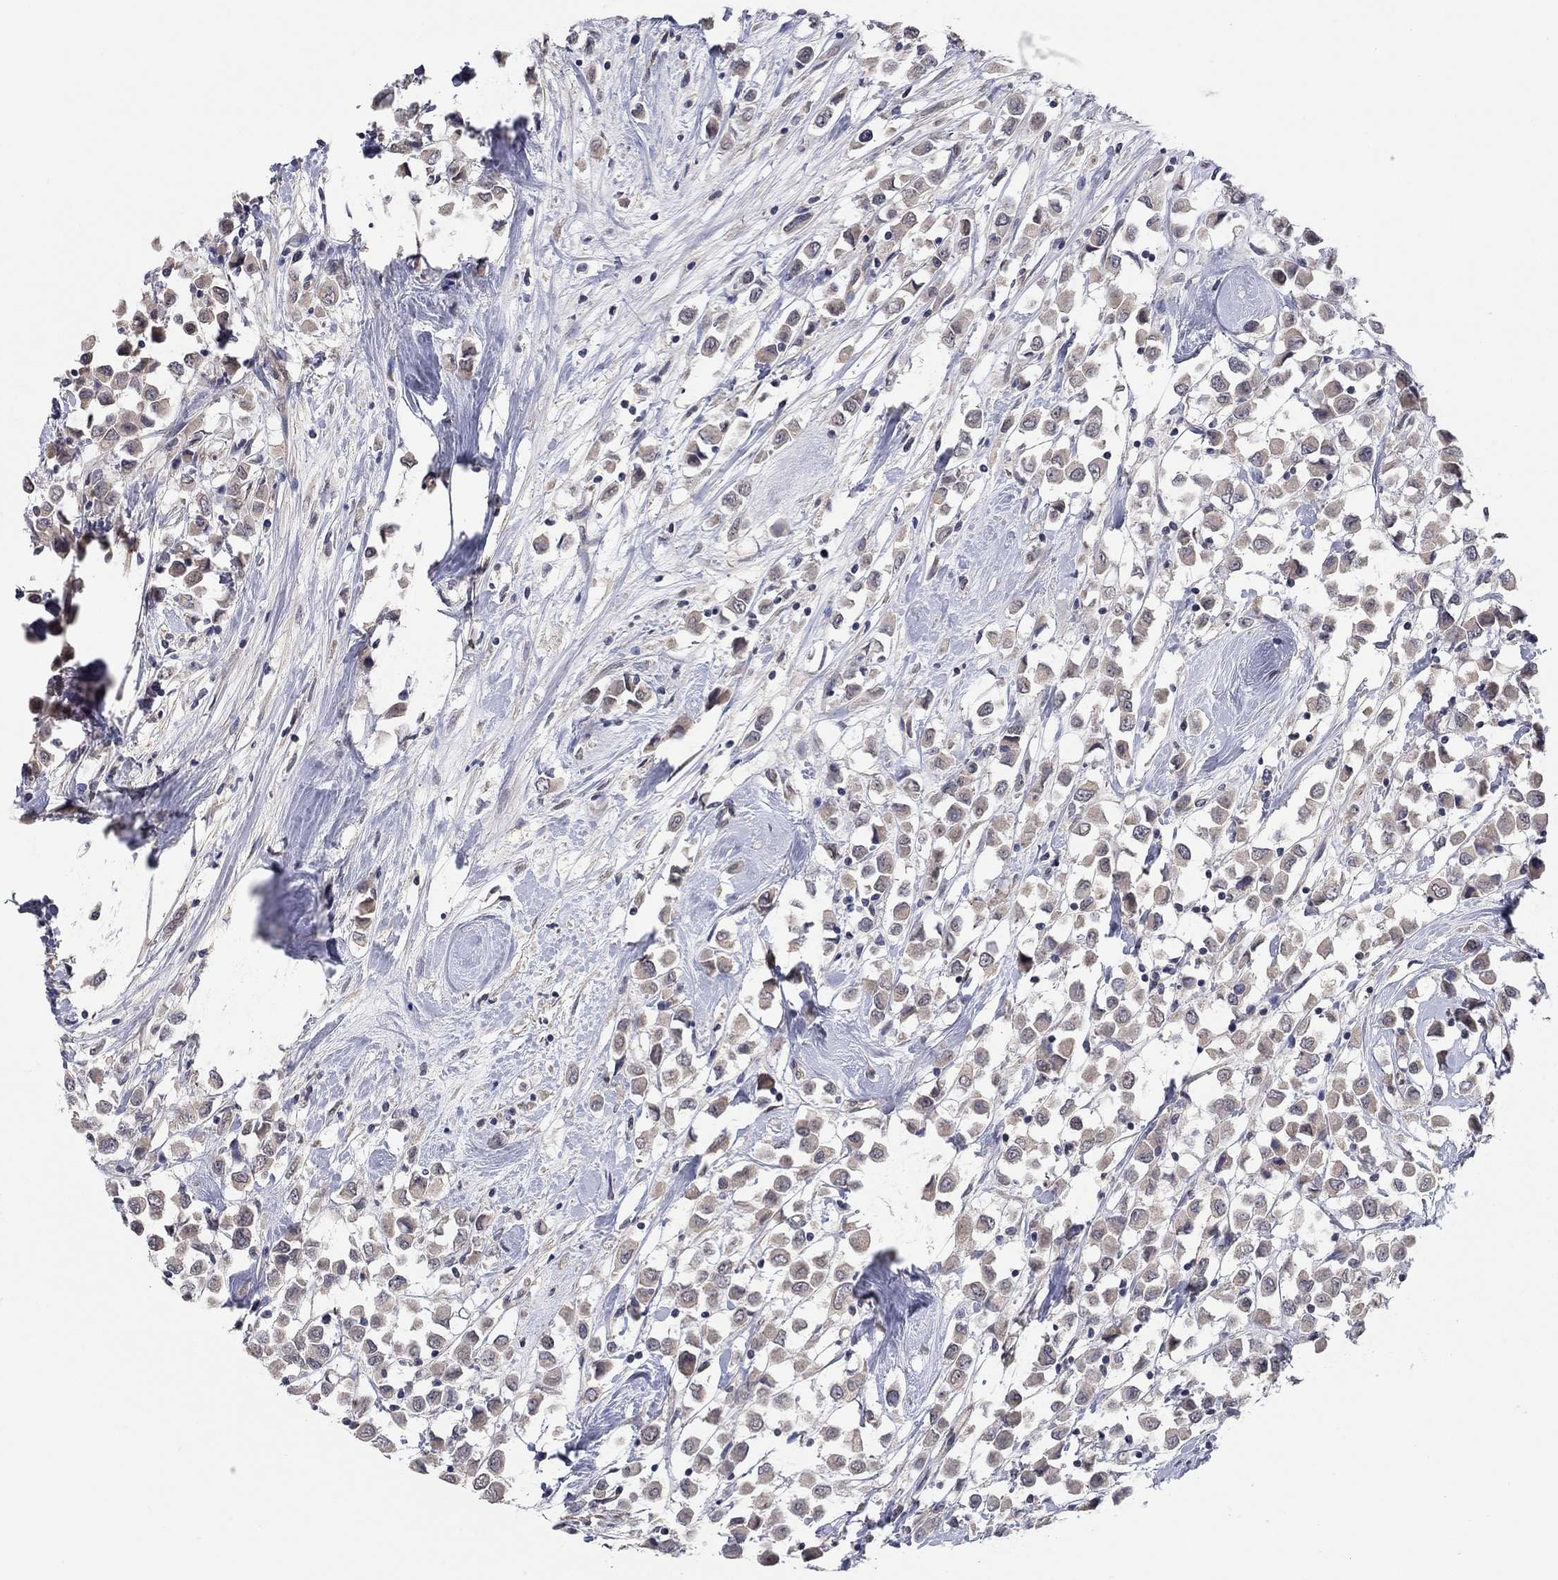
{"staining": {"intensity": "weak", "quantity": ">75%", "location": "cytoplasmic/membranous"}, "tissue": "breast cancer", "cell_type": "Tumor cells", "image_type": "cancer", "snomed": [{"axis": "morphology", "description": "Duct carcinoma"}, {"axis": "topography", "description": "Breast"}], "caption": "DAB (3,3'-diaminobenzidine) immunohistochemical staining of human breast cancer displays weak cytoplasmic/membranous protein expression in approximately >75% of tumor cells.", "gene": "WASF3", "patient": {"sex": "female", "age": 61}}